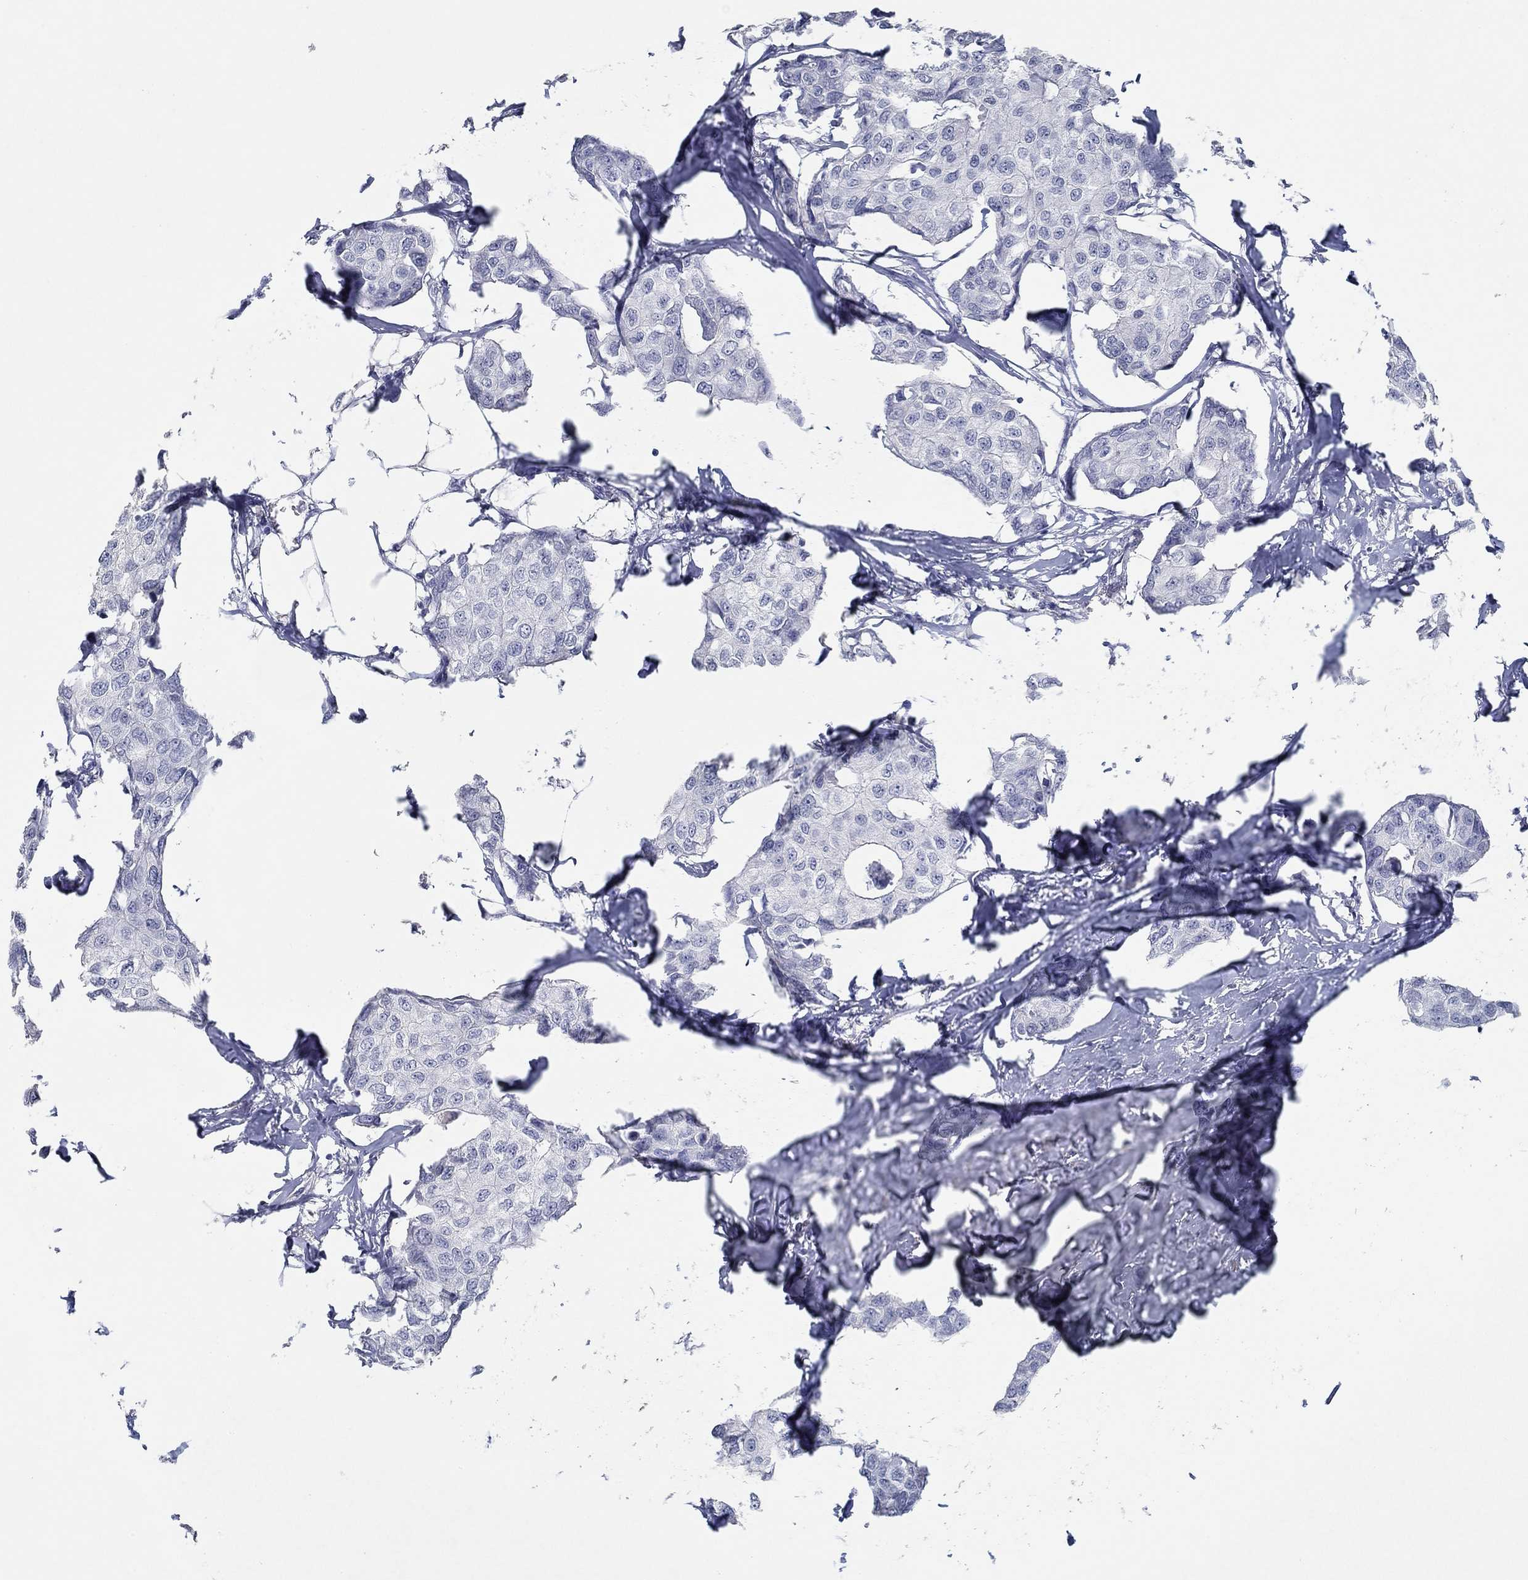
{"staining": {"intensity": "negative", "quantity": "none", "location": "none"}, "tissue": "breast cancer", "cell_type": "Tumor cells", "image_type": "cancer", "snomed": [{"axis": "morphology", "description": "Duct carcinoma"}, {"axis": "topography", "description": "Breast"}], "caption": "Immunohistochemistry of human breast invasive ductal carcinoma reveals no positivity in tumor cells.", "gene": "NUP155", "patient": {"sex": "female", "age": 80}}